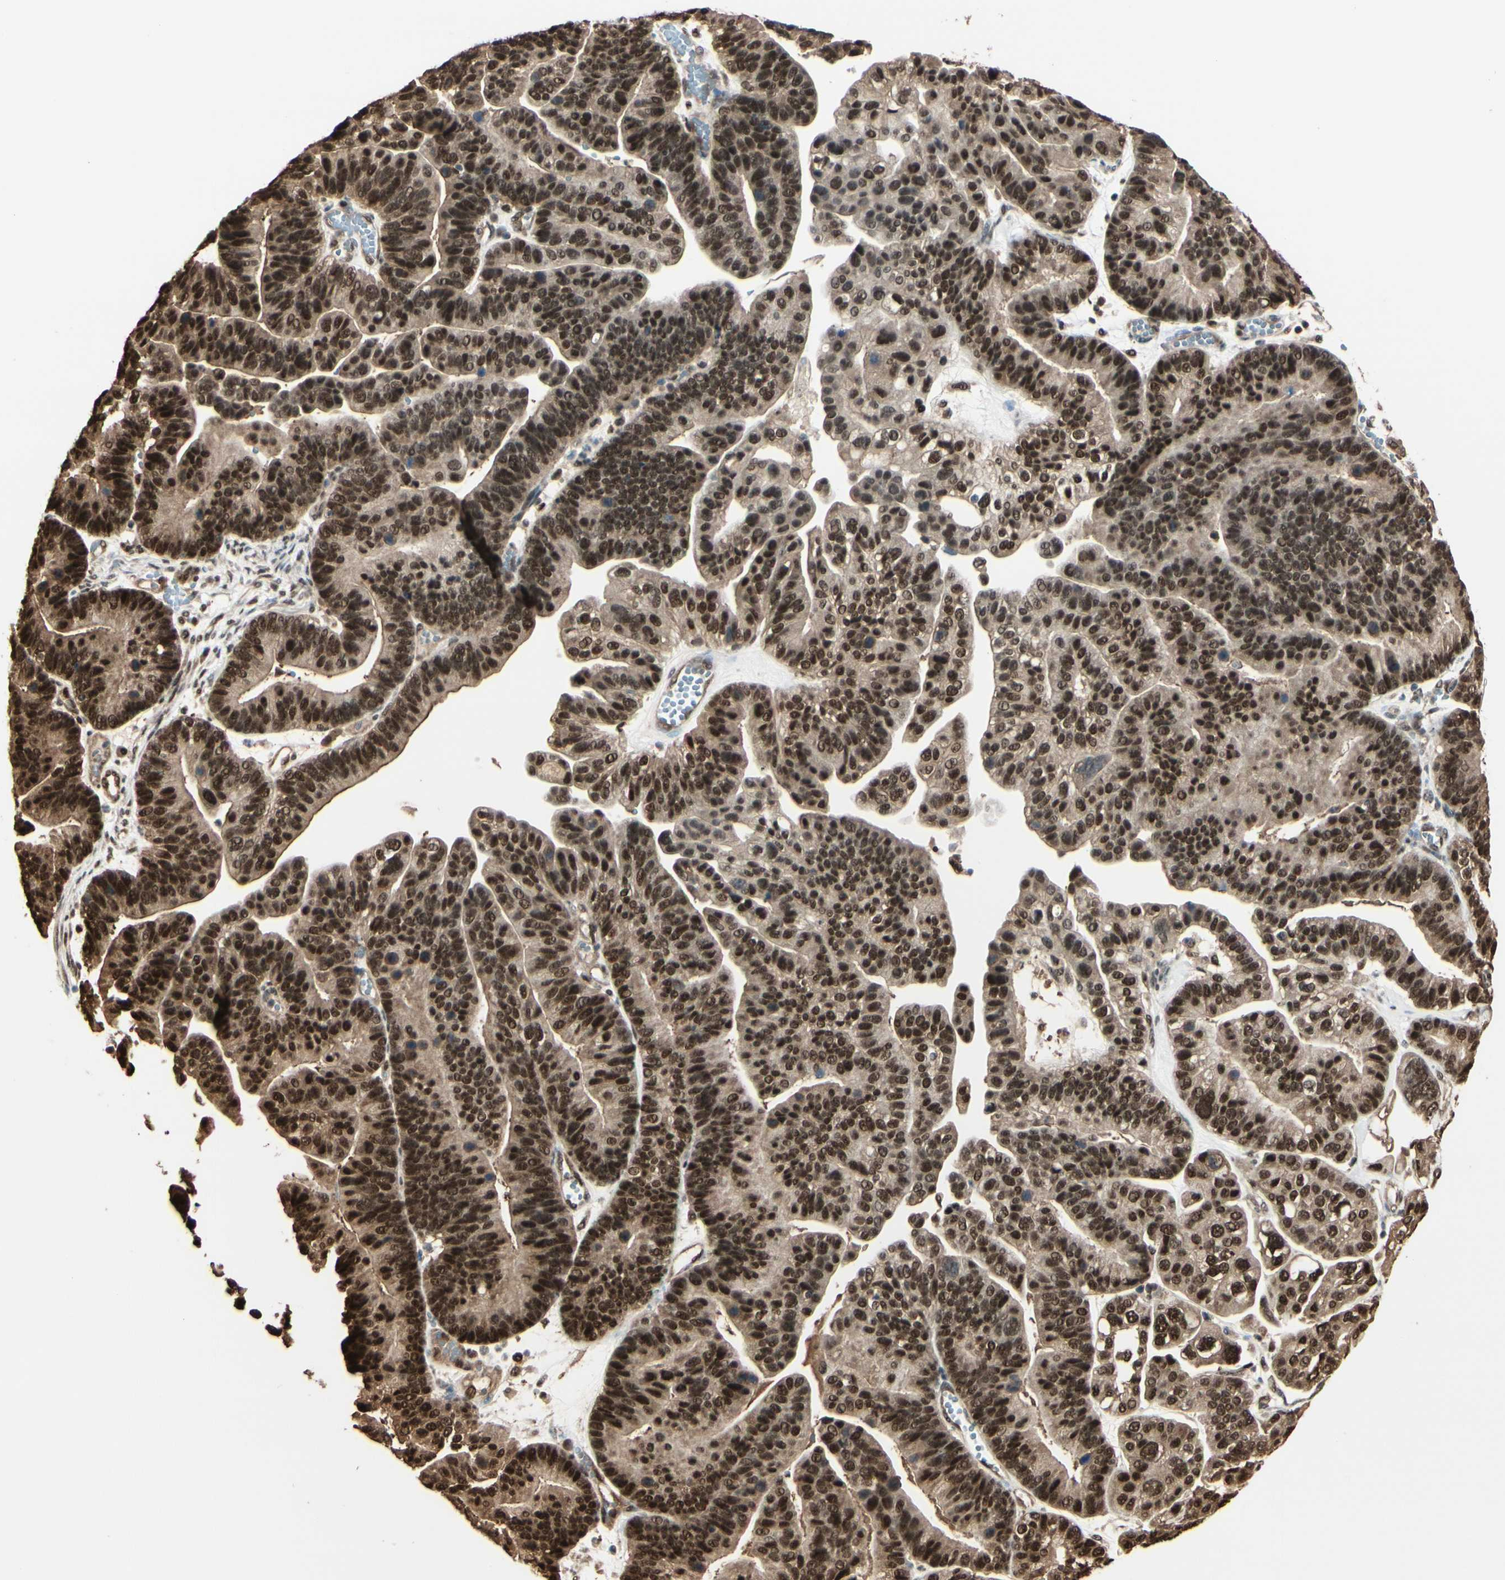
{"staining": {"intensity": "strong", "quantity": ">75%", "location": "cytoplasmic/membranous,nuclear"}, "tissue": "ovarian cancer", "cell_type": "Tumor cells", "image_type": "cancer", "snomed": [{"axis": "morphology", "description": "Cystadenocarcinoma, serous, NOS"}, {"axis": "topography", "description": "Ovary"}], "caption": "The photomicrograph displays immunohistochemical staining of ovarian cancer. There is strong cytoplasmic/membranous and nuclear staining is seen in approximately >75% of tumor cells.", "gene": "HSF1", "patient": {"sex": "female", "age": 56}}